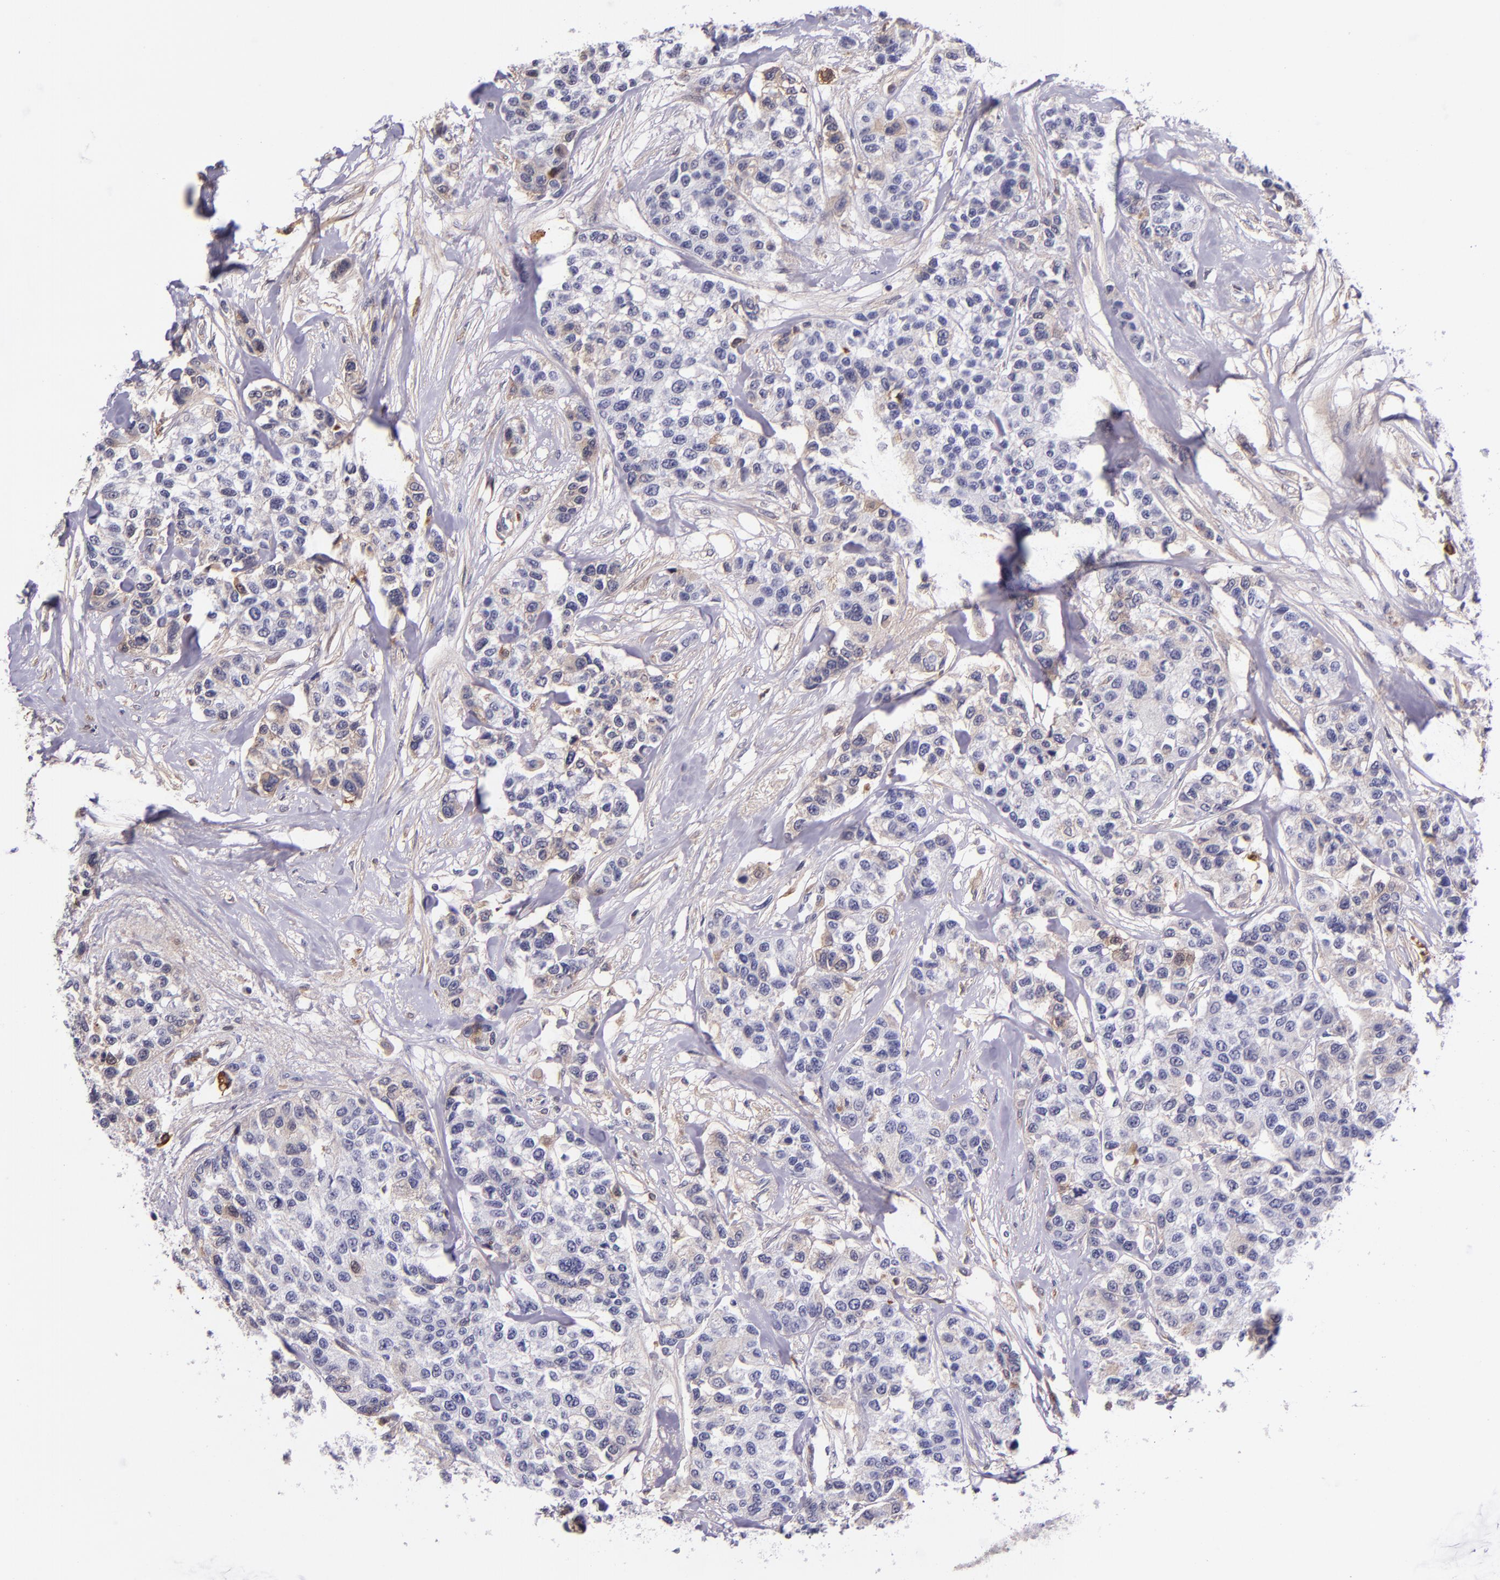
{"staining": {"intensity": "negative", "quantity": "none", "location": "none"}, "tissue": "breast cancer", "cell_type": "Tumor cells", "image_type": "cancer", "snomed": [{"axis": "morphology", "description": "Duct carcinoma"}, {"axis": "topography", "description": "Breast"}], "caption": "This image is of invasive ductal carcinoma (breast) stained with IHC to label a protein in brown with the nuclei are counter-stained blue. There is no staining in tumor cells.", "gene": "KNG1", "patient": {"sex": "female", "age": 51}}